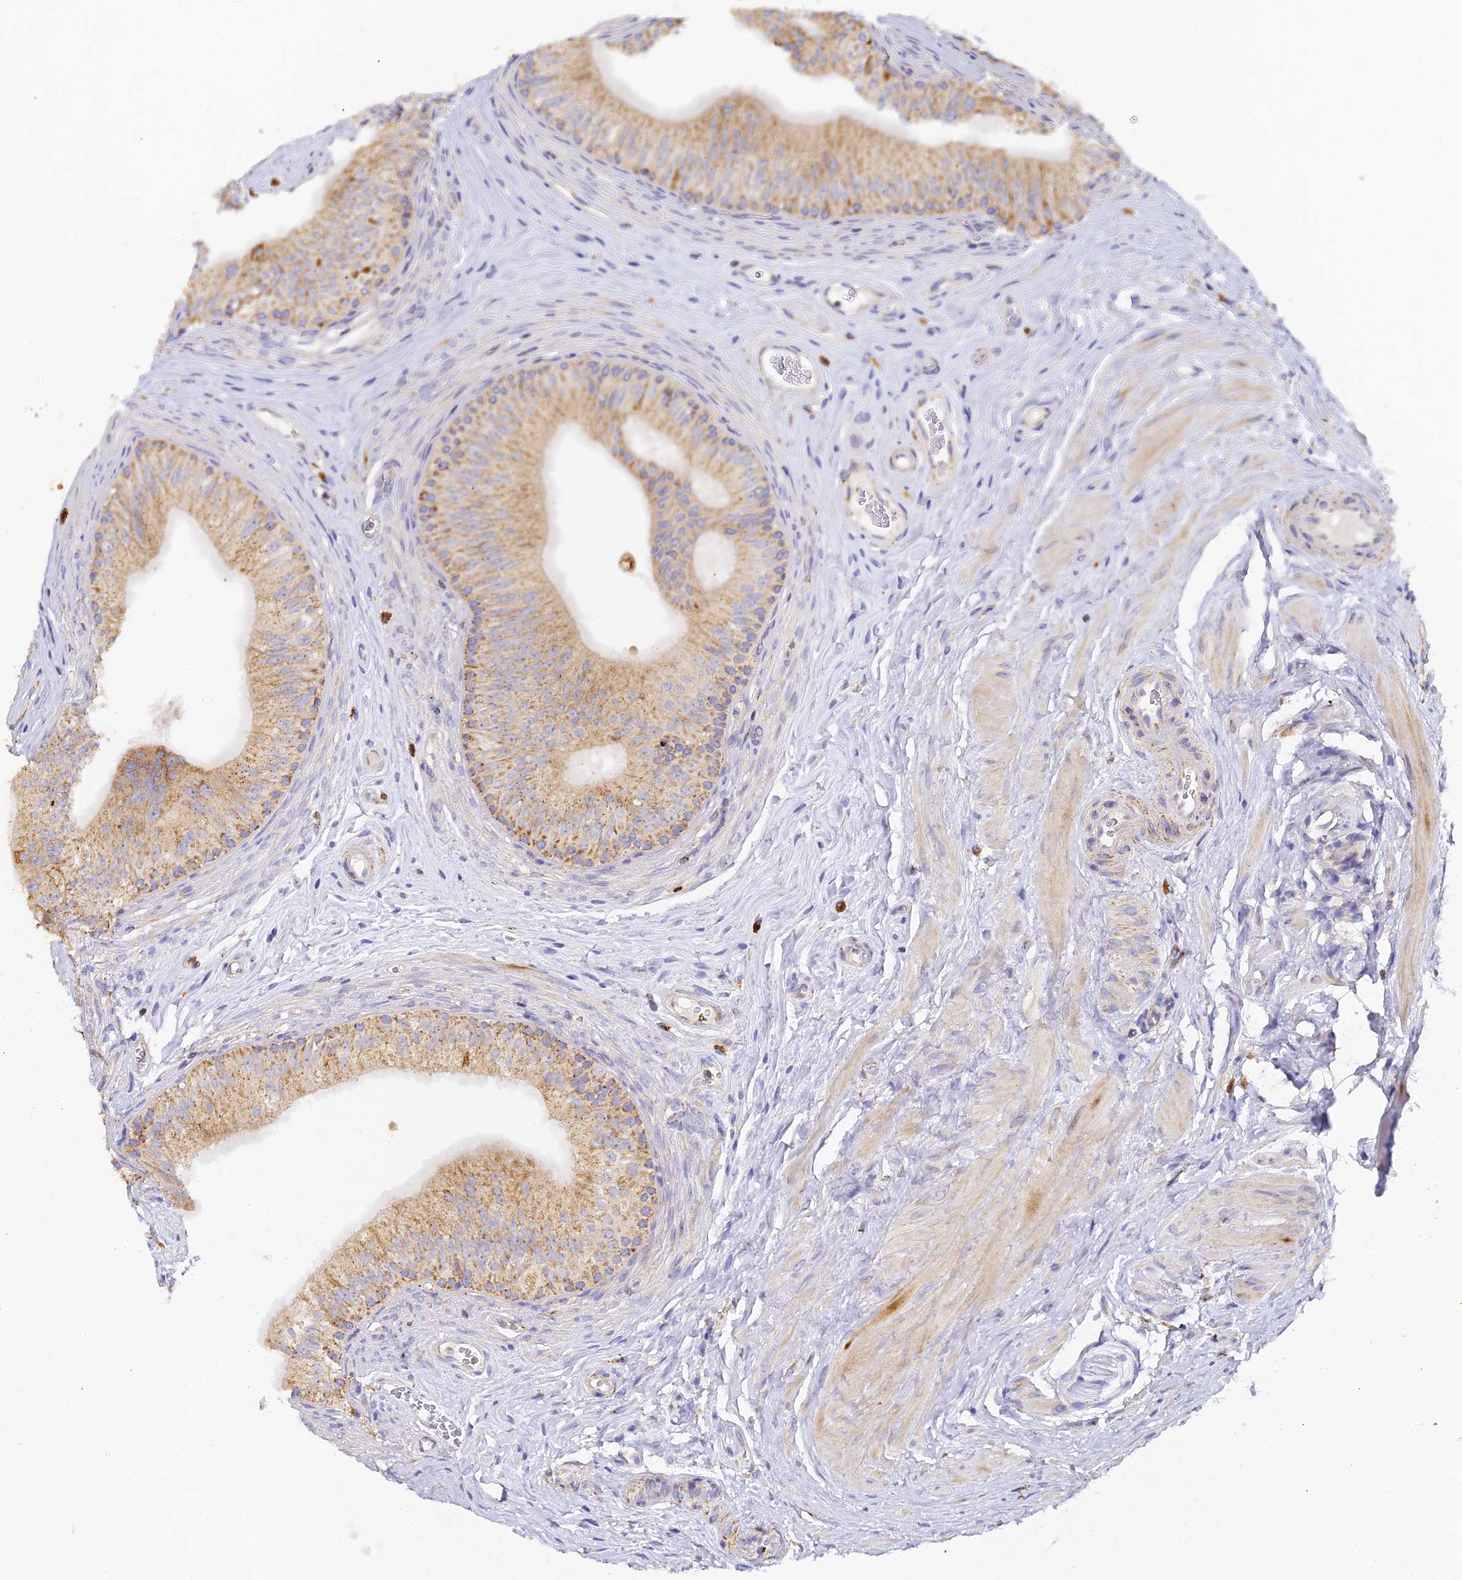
{"staining": {"intensity": "moderate", "quantity": ">75%", "location": "cytoplasmic/membranous"}, "tissue": "epididymis", "cell_type": "Glandular cells", "image_type": "normal", "snomed": [{"axis": "morphology", "description": "Normal tissue, NOS"}, {"axis": "topography", "description": "Epididymis"}], "caption": "Glandular cells show medium levels of moderate cytoplasmic/membranous positivity in about >75% of cells in normal human epididymis. The staining was performed using DAB (3,3'-diaminobenzidine), with brown indicating positive protein expression. Nuclei are stained blue with hematoxylin.", "gene": "DONSON", "patient": {"sex": "male", "age": 46}}